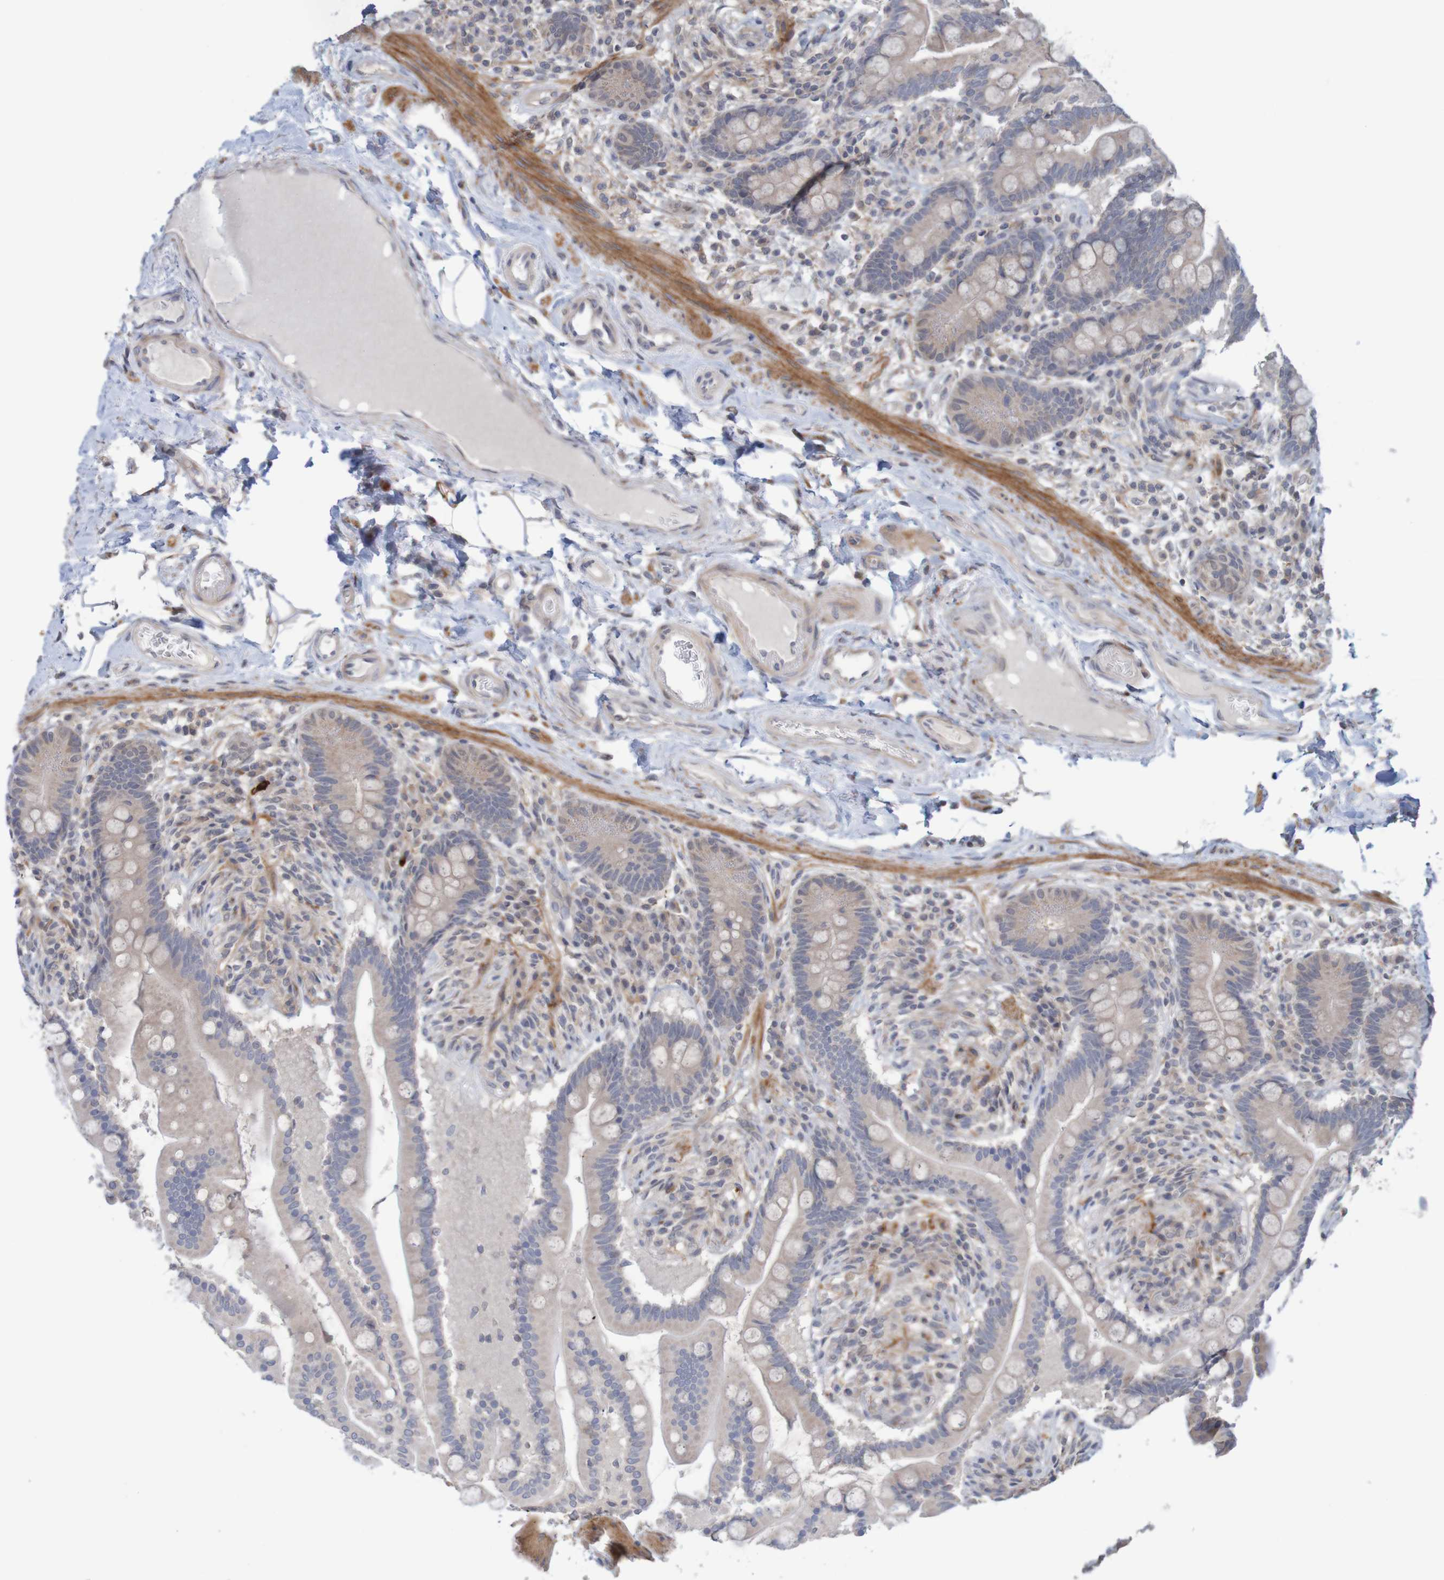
{"staining": {"intensity": "weak", "quantity": "25%-75%", "location": "cytoplasmic/membranous"}, "tissue": "colon", "cell_type": "Endothelial cells", "image_type": "normal", "snomed": [{"axis": "morphology", "description": "Normal tissue, NOS"}, {"axis": "topography", "description": "Colon"}], "caption": "Human colon stained for a protein (brown) shows weak cytoplasmic/membranous positive positivity in approximately 25%-75% of endothelial cells.", "gene": "ANKK1", "patient": {"sex": "male", "age": 73}}